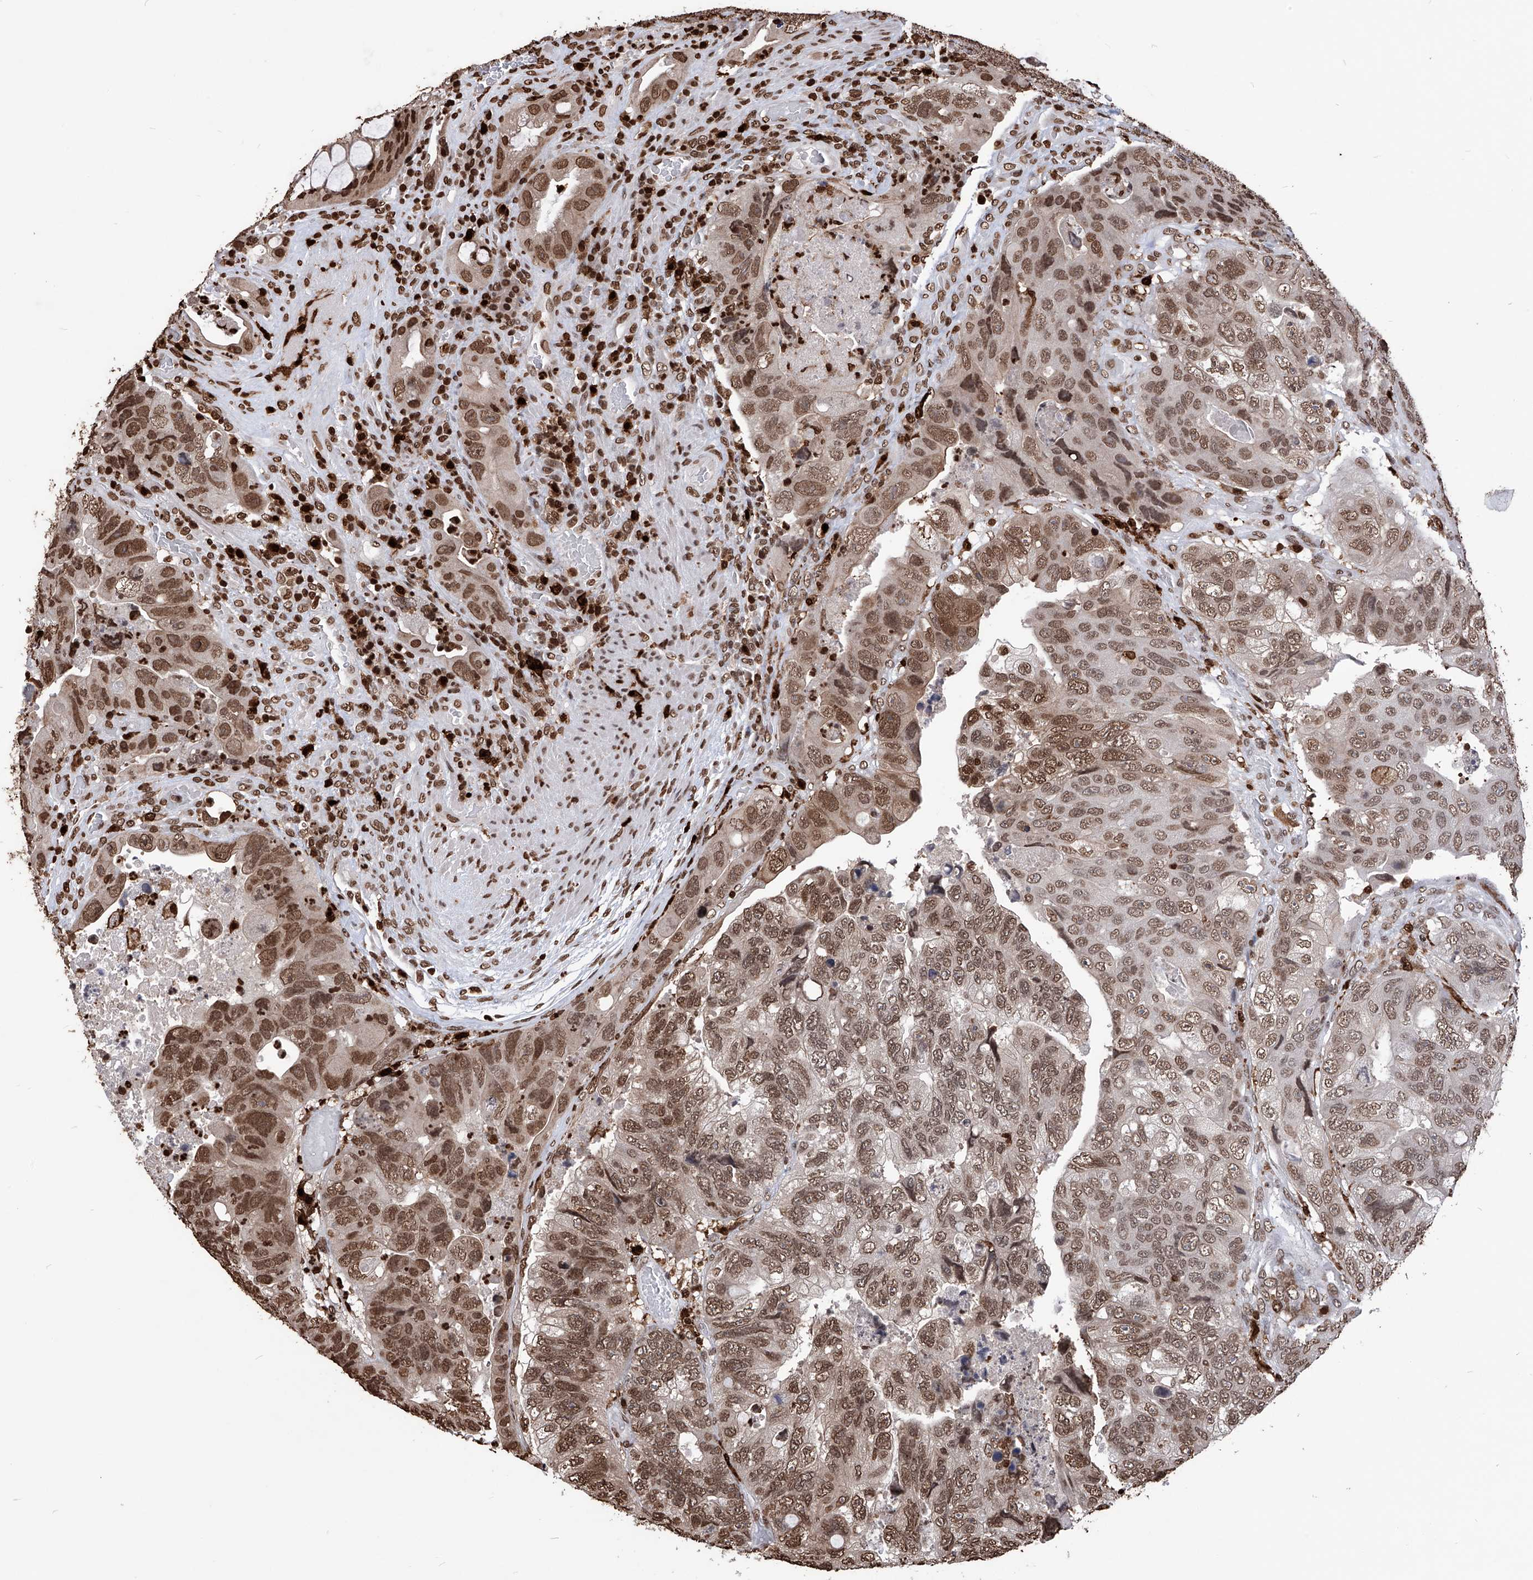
{"staining": {"intensity": "moderate", "quantity": ">75%", "location": "nuclear"}, "tissue": "colorectal cancer", "cell_type": "Tumor cells", "image_type": "cancer", "snomed": [{"axis": "morphology", "description": "Adenocarcinoma, NOS"}, {"axis": "topography", "description": "Rectum"}], "caption": "Colorectal cancer was stained to show a protein in brown. There is medium levels of moderate nuclear positivity in approximately >75% of tumor cells.", "gene": "CFAP410", "patient": {"sex": "male", "age": 63}}